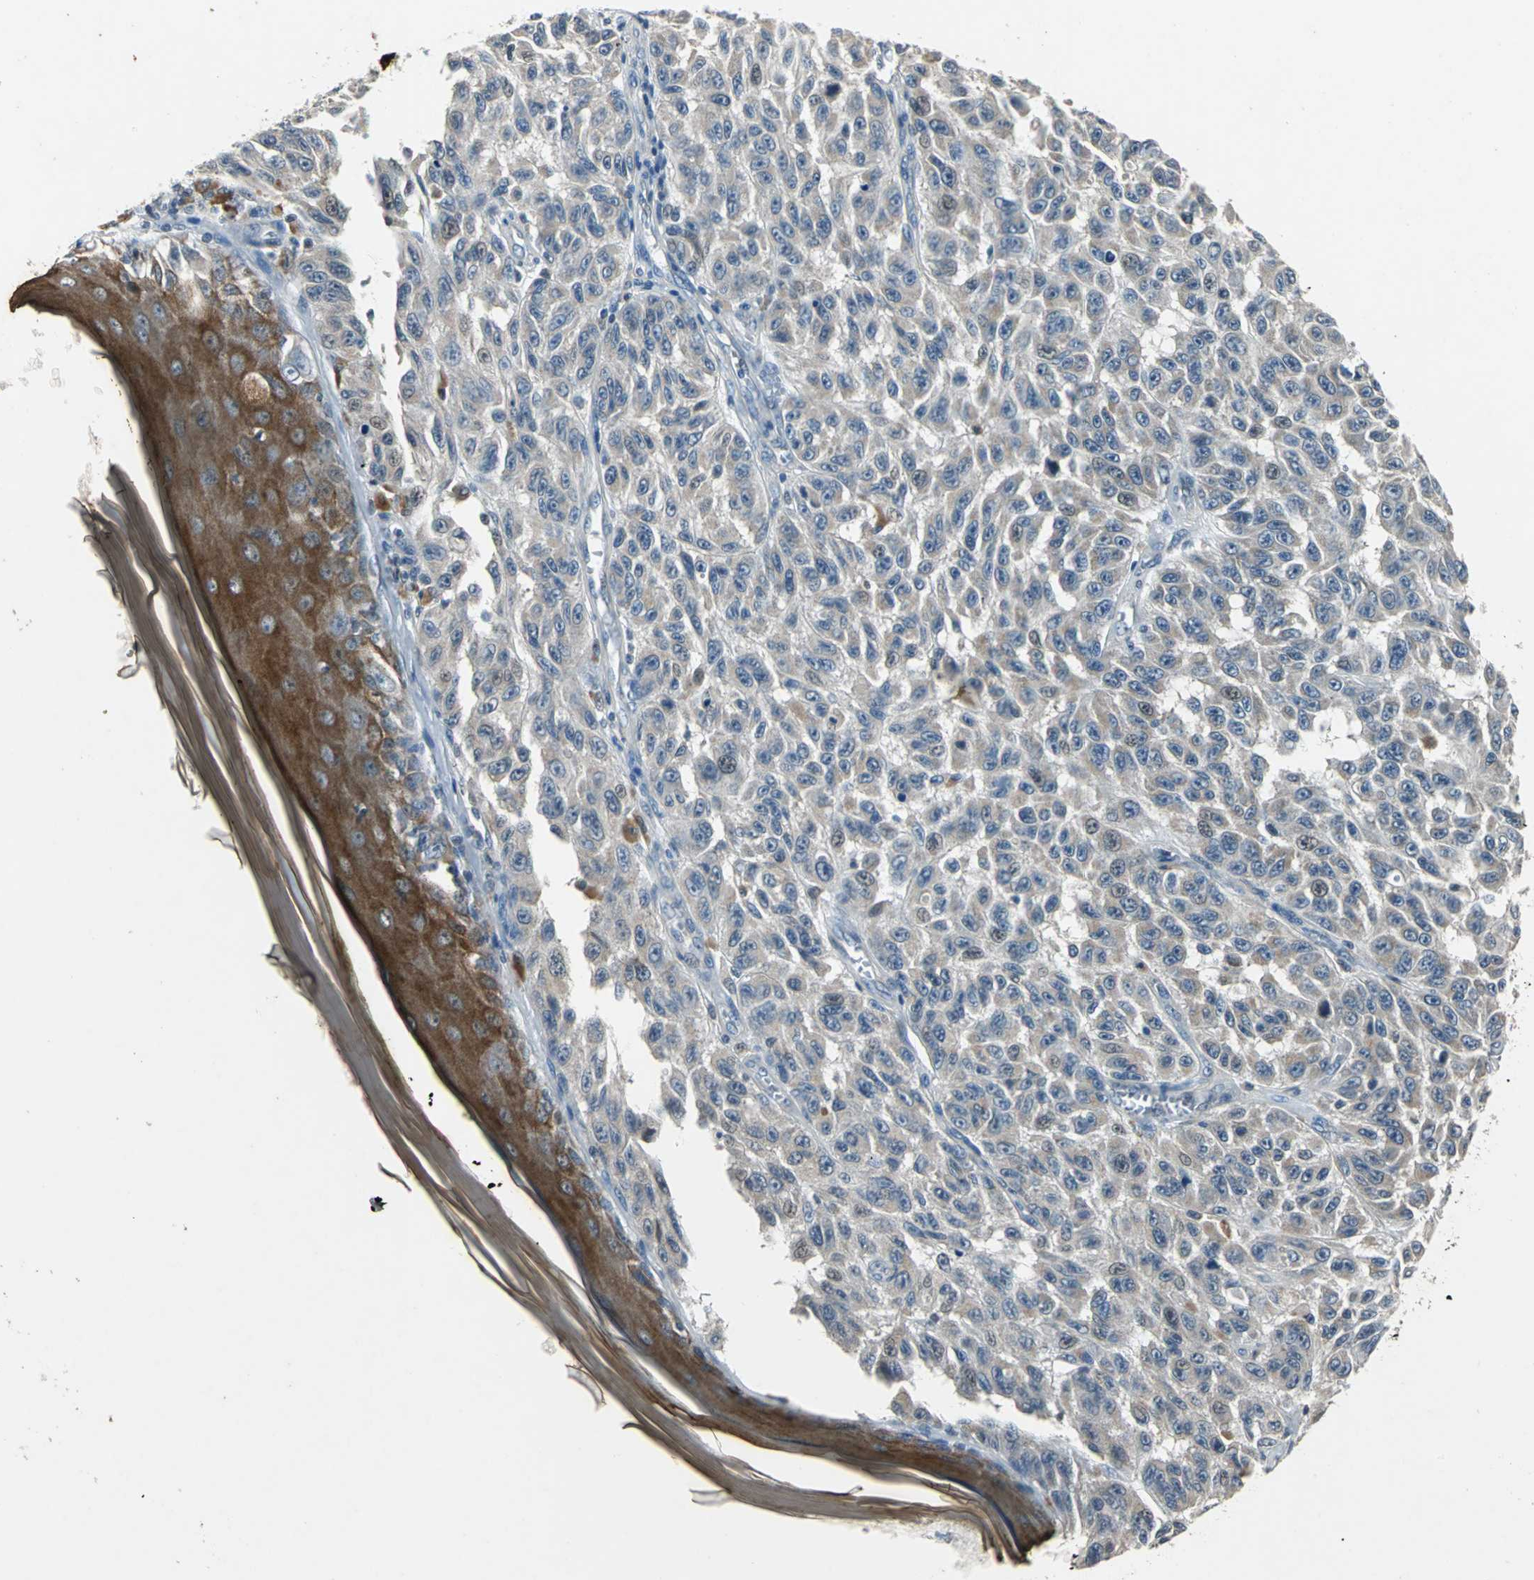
{"staining": {"intensity": "weak", "quantity": "25%-75%", "location": "cytoplasmic/membranous"}, "tissue": "melanoma", "cell_type": "Tumor cells", "image_type": "cancer", "snomed": [{"axis": "morphology", "description": "Malignant melanoma, NOS"}, {"axis": "topography", "description": "Skin"}], "caption": "A micrograph of human melanoma stained for a protein displays weak cytoplasmic/membranous brown staining in tumor cells.", "gene": "JADE3", "patient": {"sex": "male", "age": 30}}